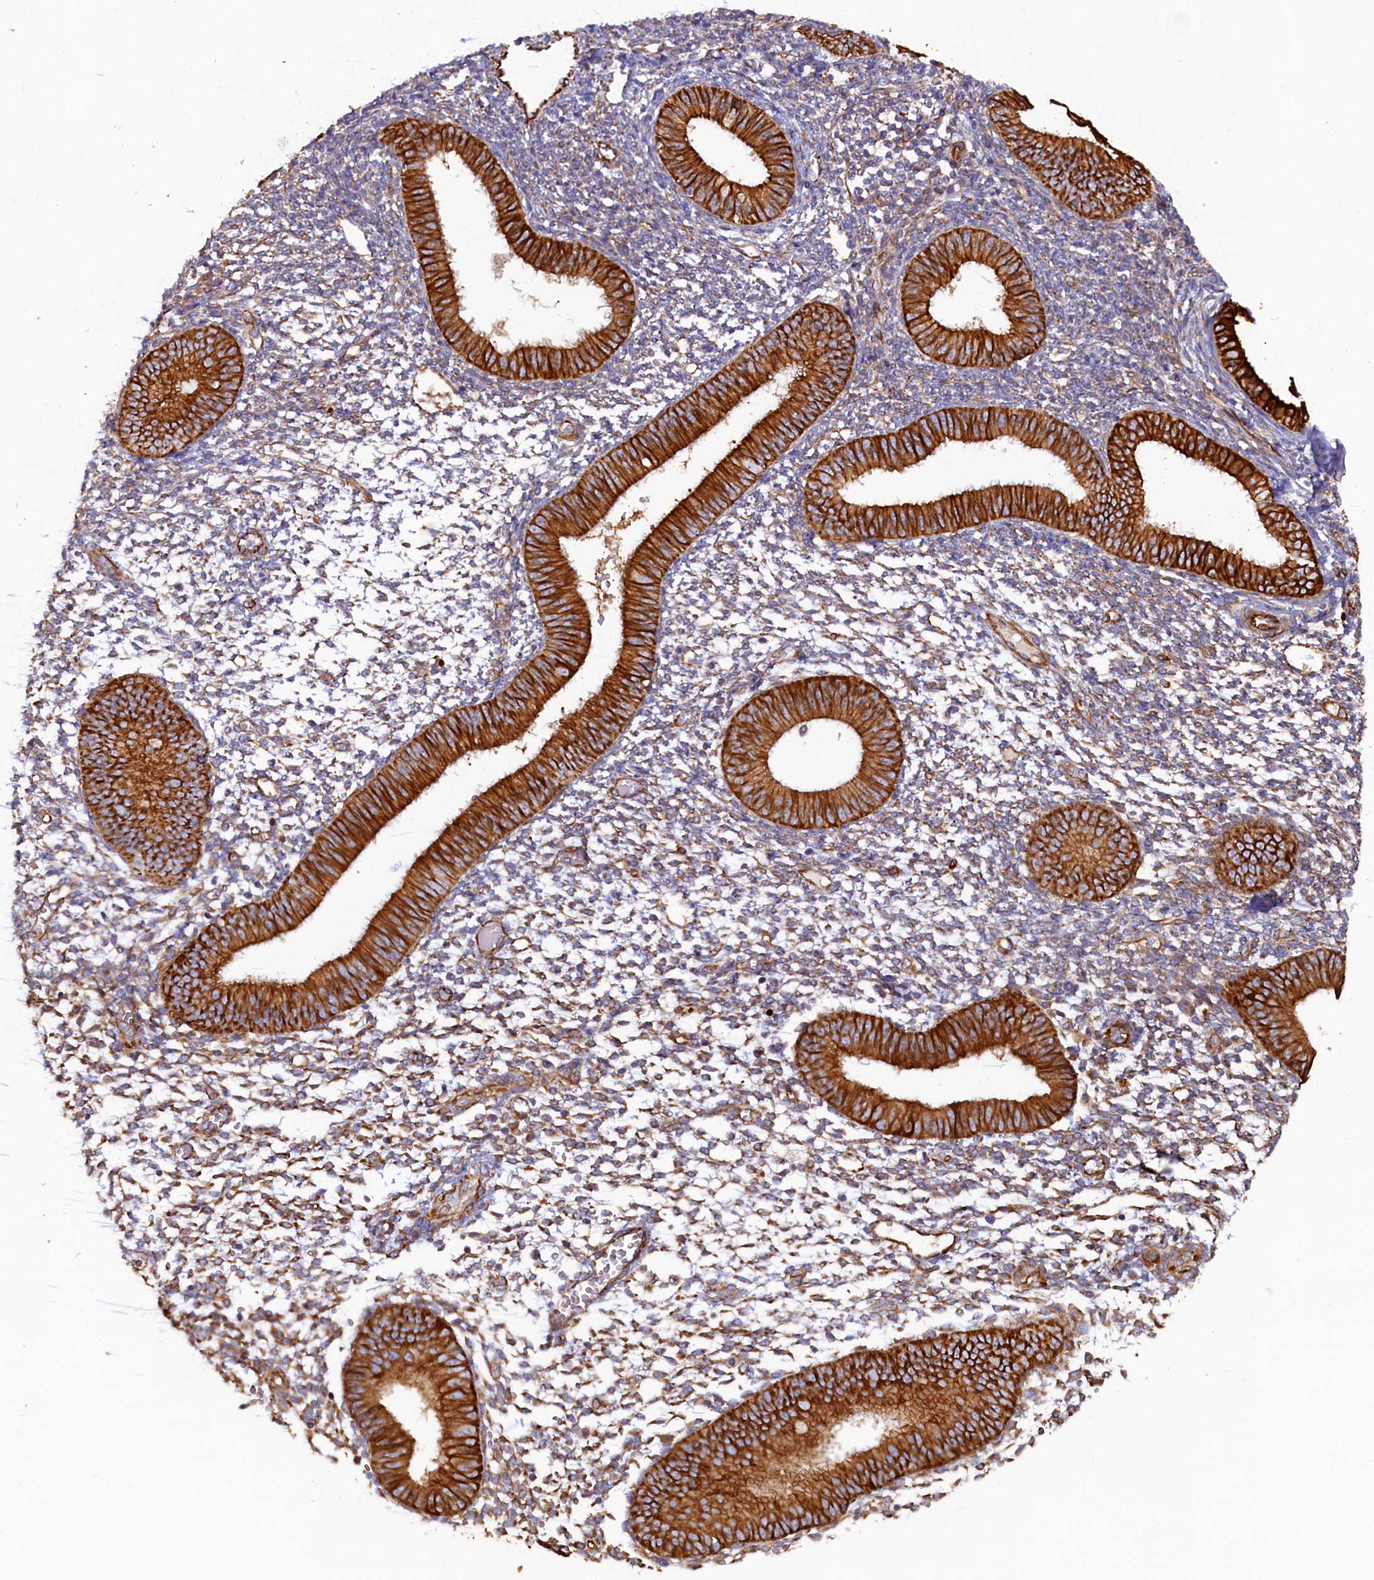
{"staining": {"intensity": "weak", "quantity": "<25%", "location": "cytoplasmic/membranous"}, "tissue": "endometrium", "cell_type": "Cells in endometrial stroma", "image_type": "normal", "snomed": [{"axis": "morphology", "description": "Normal tissue, NOS"}, {"axis": "topography", "description": "Uterus"}, {"axis": "topography", "description": "Endometrium"}], "caption": "Photomicrograph shows no protein staining in cells in endometrial stroma of normal endometrium.", "gene": "LRRC57", "patient": {"sex": "female", "age": 48}}